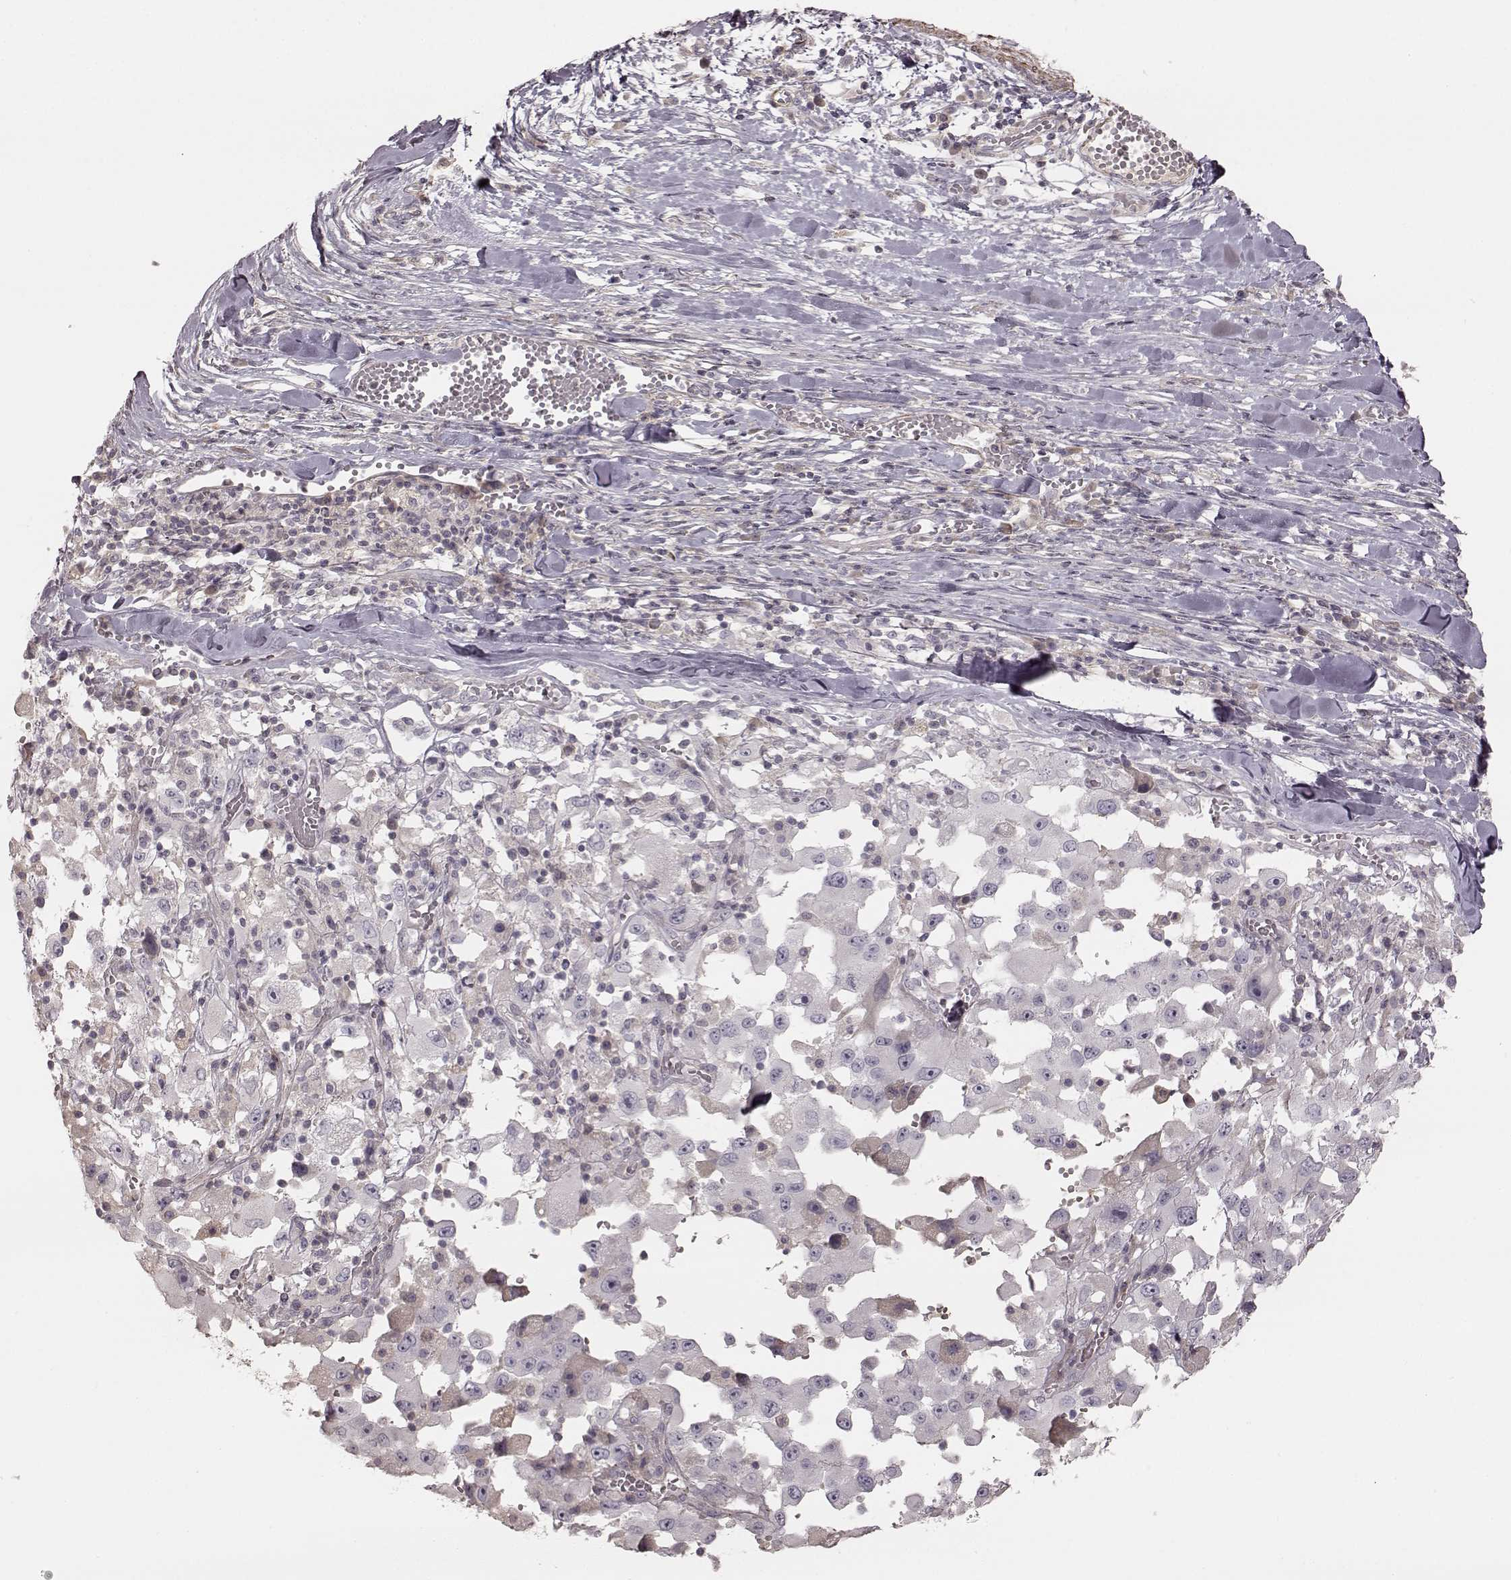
{"staining": {"intensity": "negative", "quantity": "none", "location": "none"}, "tissue": "melanoma", "cell_type": "Tumor cells", "image_type": "cancer", "snomed": [{"axis": "morphology", "description": "Malignant melanoma, Metastatic site"}, {"axis": "topography", "description": "Lymph node"}], "caption": "IHC image of melanoma stained for a protein (brown), which reveals no staining in tumor cells.", "gene": "KCNJ9", "patient": {"sex": "male", "age": 50}}